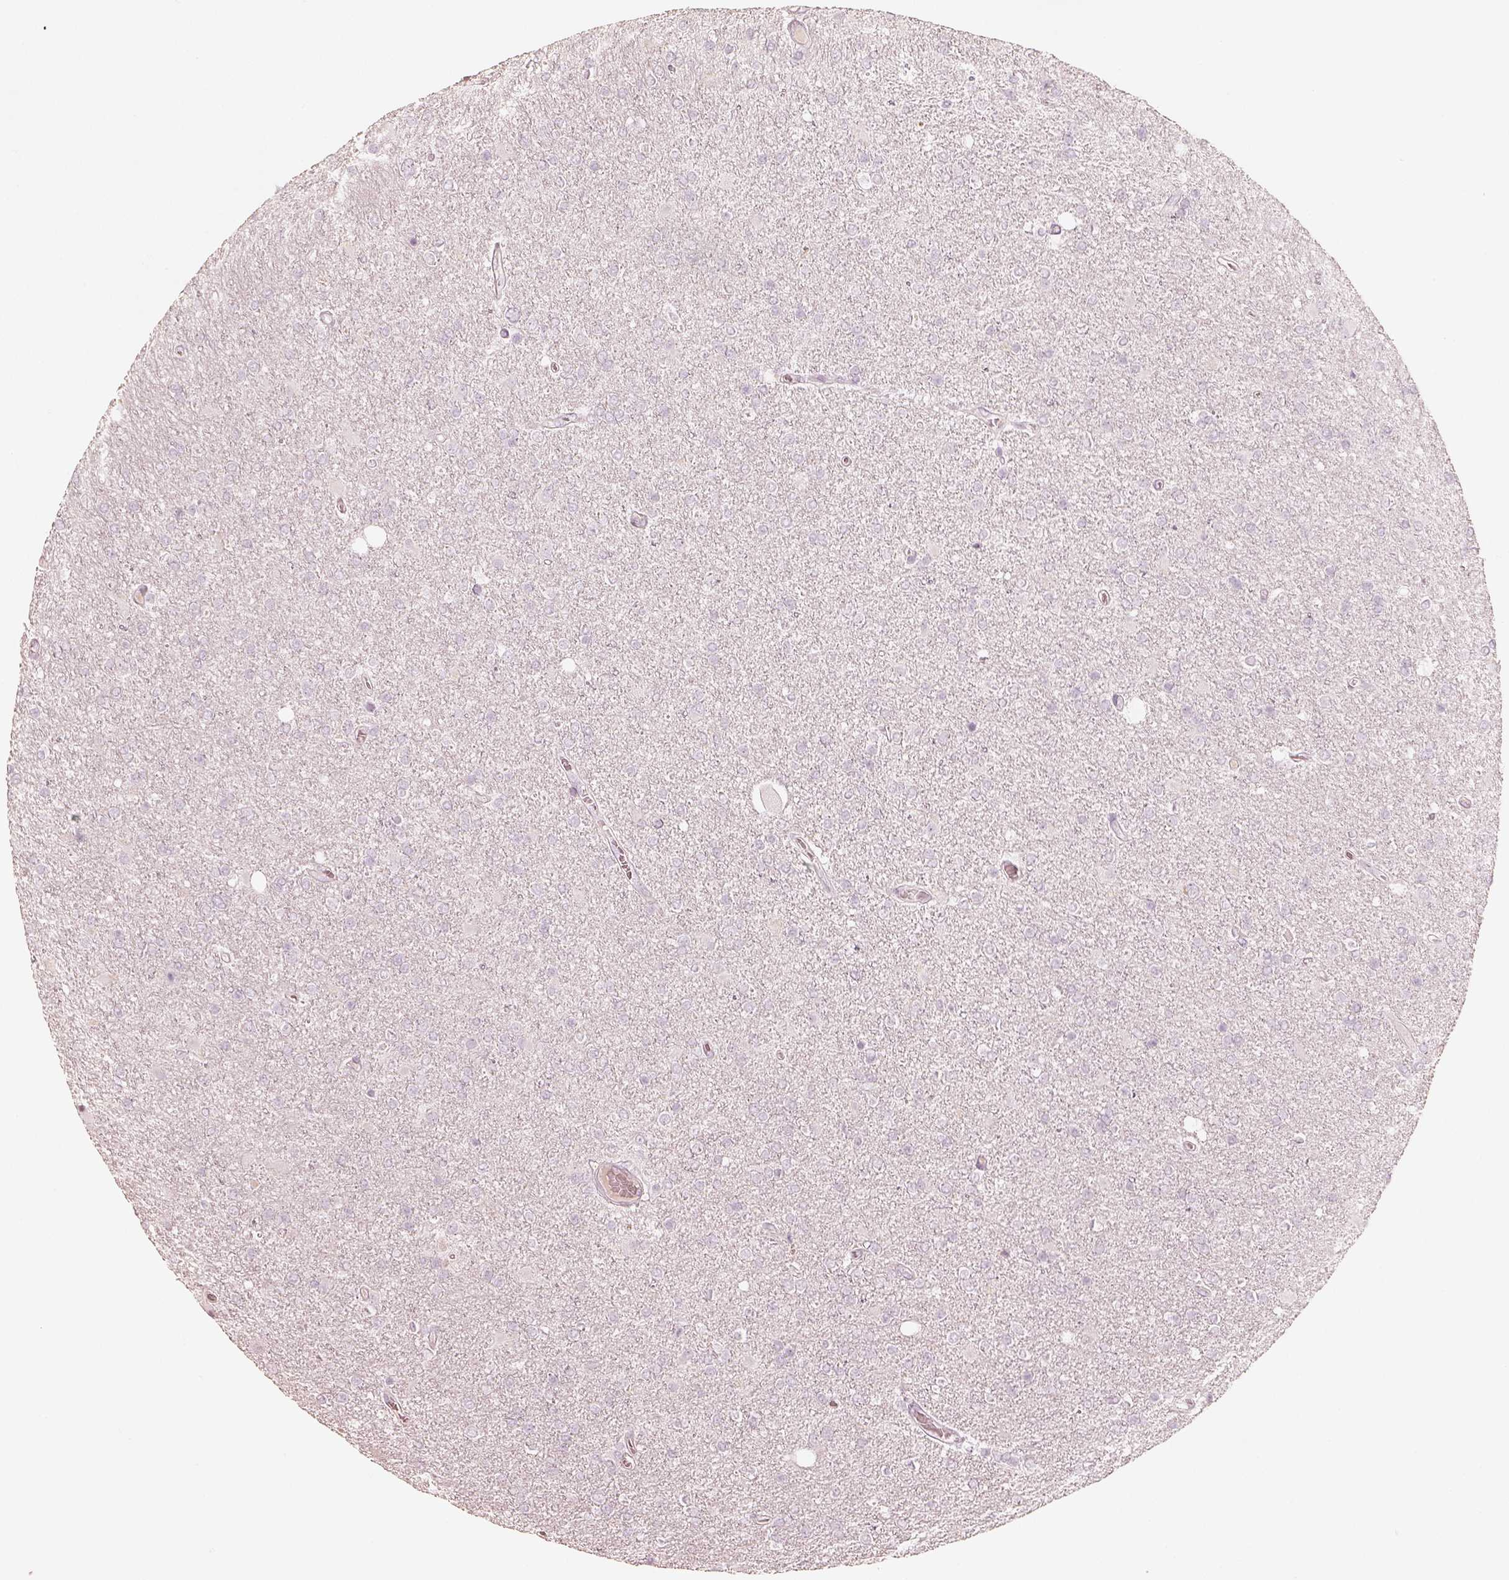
{"staining": {"intensity": "negative", "quantity": "none", "location": "none"}, "tissue": "glioma", "cell_type": "Tumor cells", "image_type": "cancer", "snomed": [{"axis": "morphology", "description": "Glioma, malignant, High grade"}, {"axis": "topography", "description": "Cerebral cortex"}], "caption": "Immunohistochemical staining of malignant glioma (high-grade) demonstrates no significant expression in tumor cells.", "gene": "KRT82", "patient": {"sex": "male", "age": 70}}